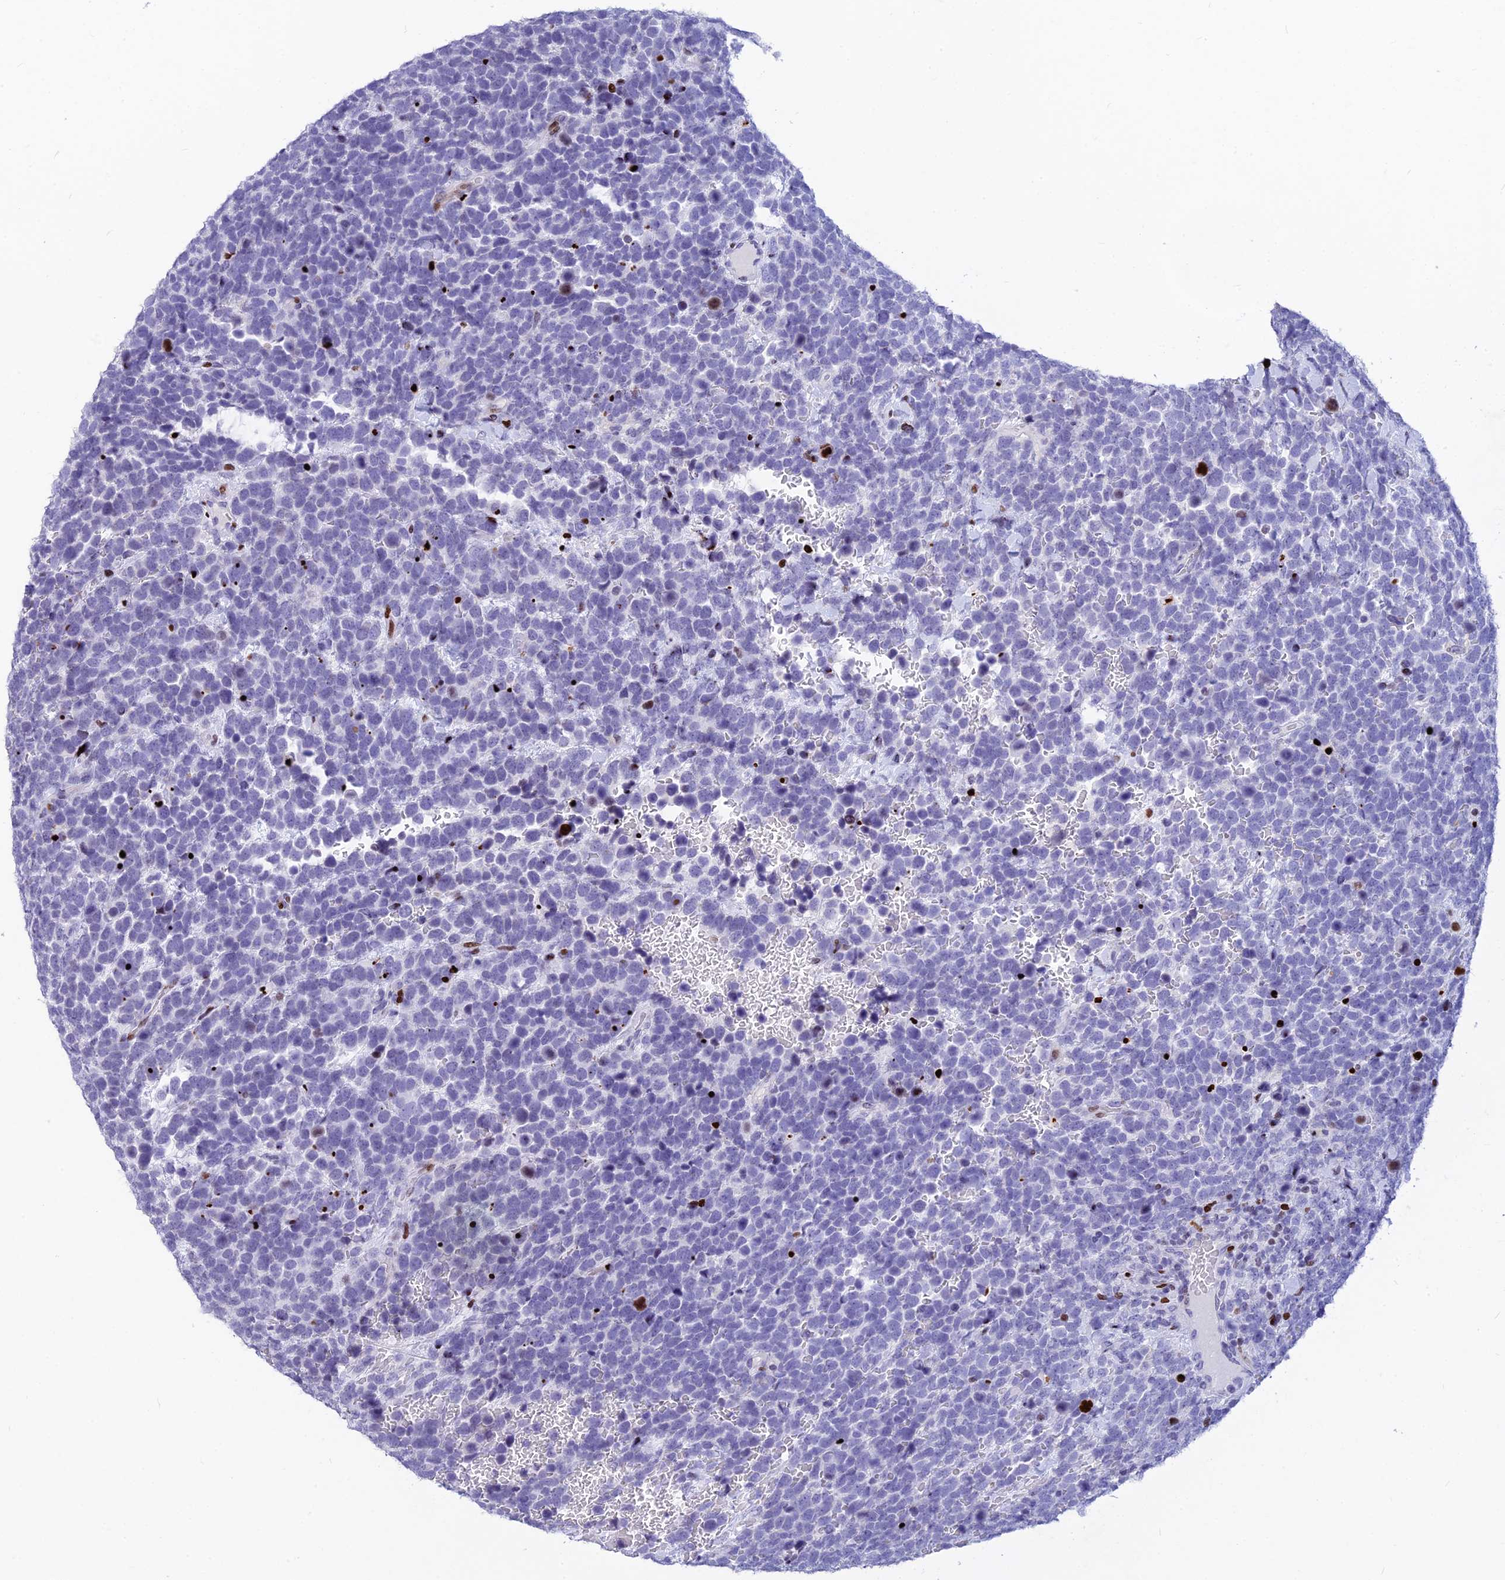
{"staining": {"intensity": "negative", "quantity": "none", "location": "none"}, "tissue": "urothelial cancer", "cell_type": "Tumor cells", "image_type": "cancer", "snomed": [{"axis": "morphology", "description": "Urothelial carcinoma, High grade"}, {"axis": "topography", "description": "Urinary bladder"}], "caption": "A micrograph of urothelial cancer stained for a protein reveals no brown staining in tumor cells.", "gene": "PRPS1", "patient": {"sex": "female", "age": 82}}